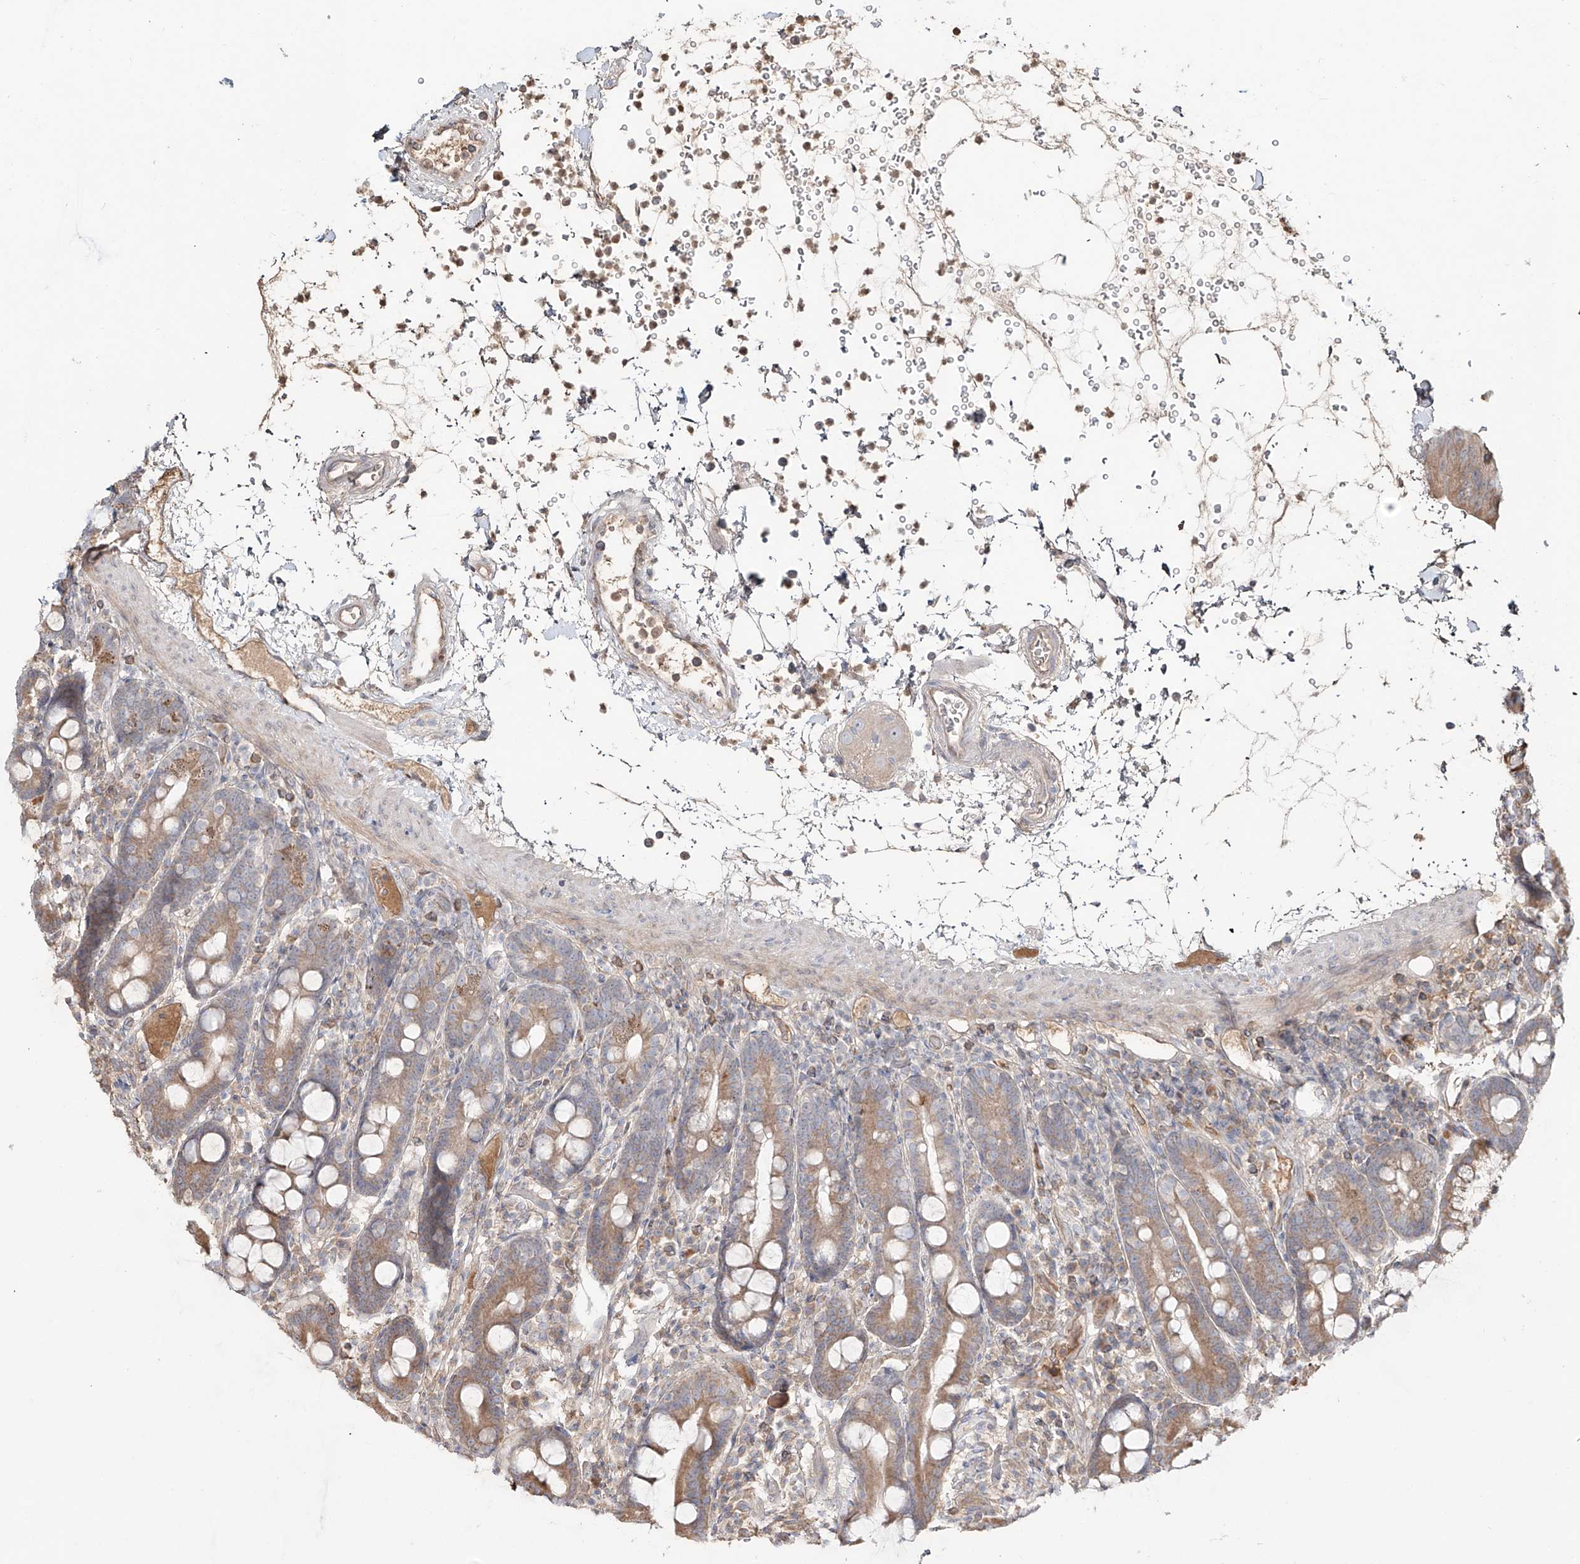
{"staining": {"intensity": "moderate", "quantity": ">75%", "location": "cytoplasmic/membranous"}, "tissue": "duodenum", "cell_type": "Glandular cells", "image_type": "normal", "snomed": [{"axis": "morphology", "description": "Normal tissue, NOS"}, {"axis": "topography", "description": "Duodenum"}], "caption": "IHC staining of normal duodenum, which displays medium levels of moderate cytoplasmic/membranous positivity in approximately >75% of glandular cells indicating moderate cytoplasmic/membranous protein staining. The staining was performed using DAB (brown) for protein detection and nuclei were counterstained in hematoxylin (blue).", "gene": "ERO1A", "patient": {"sex": "male", "age": 54}}